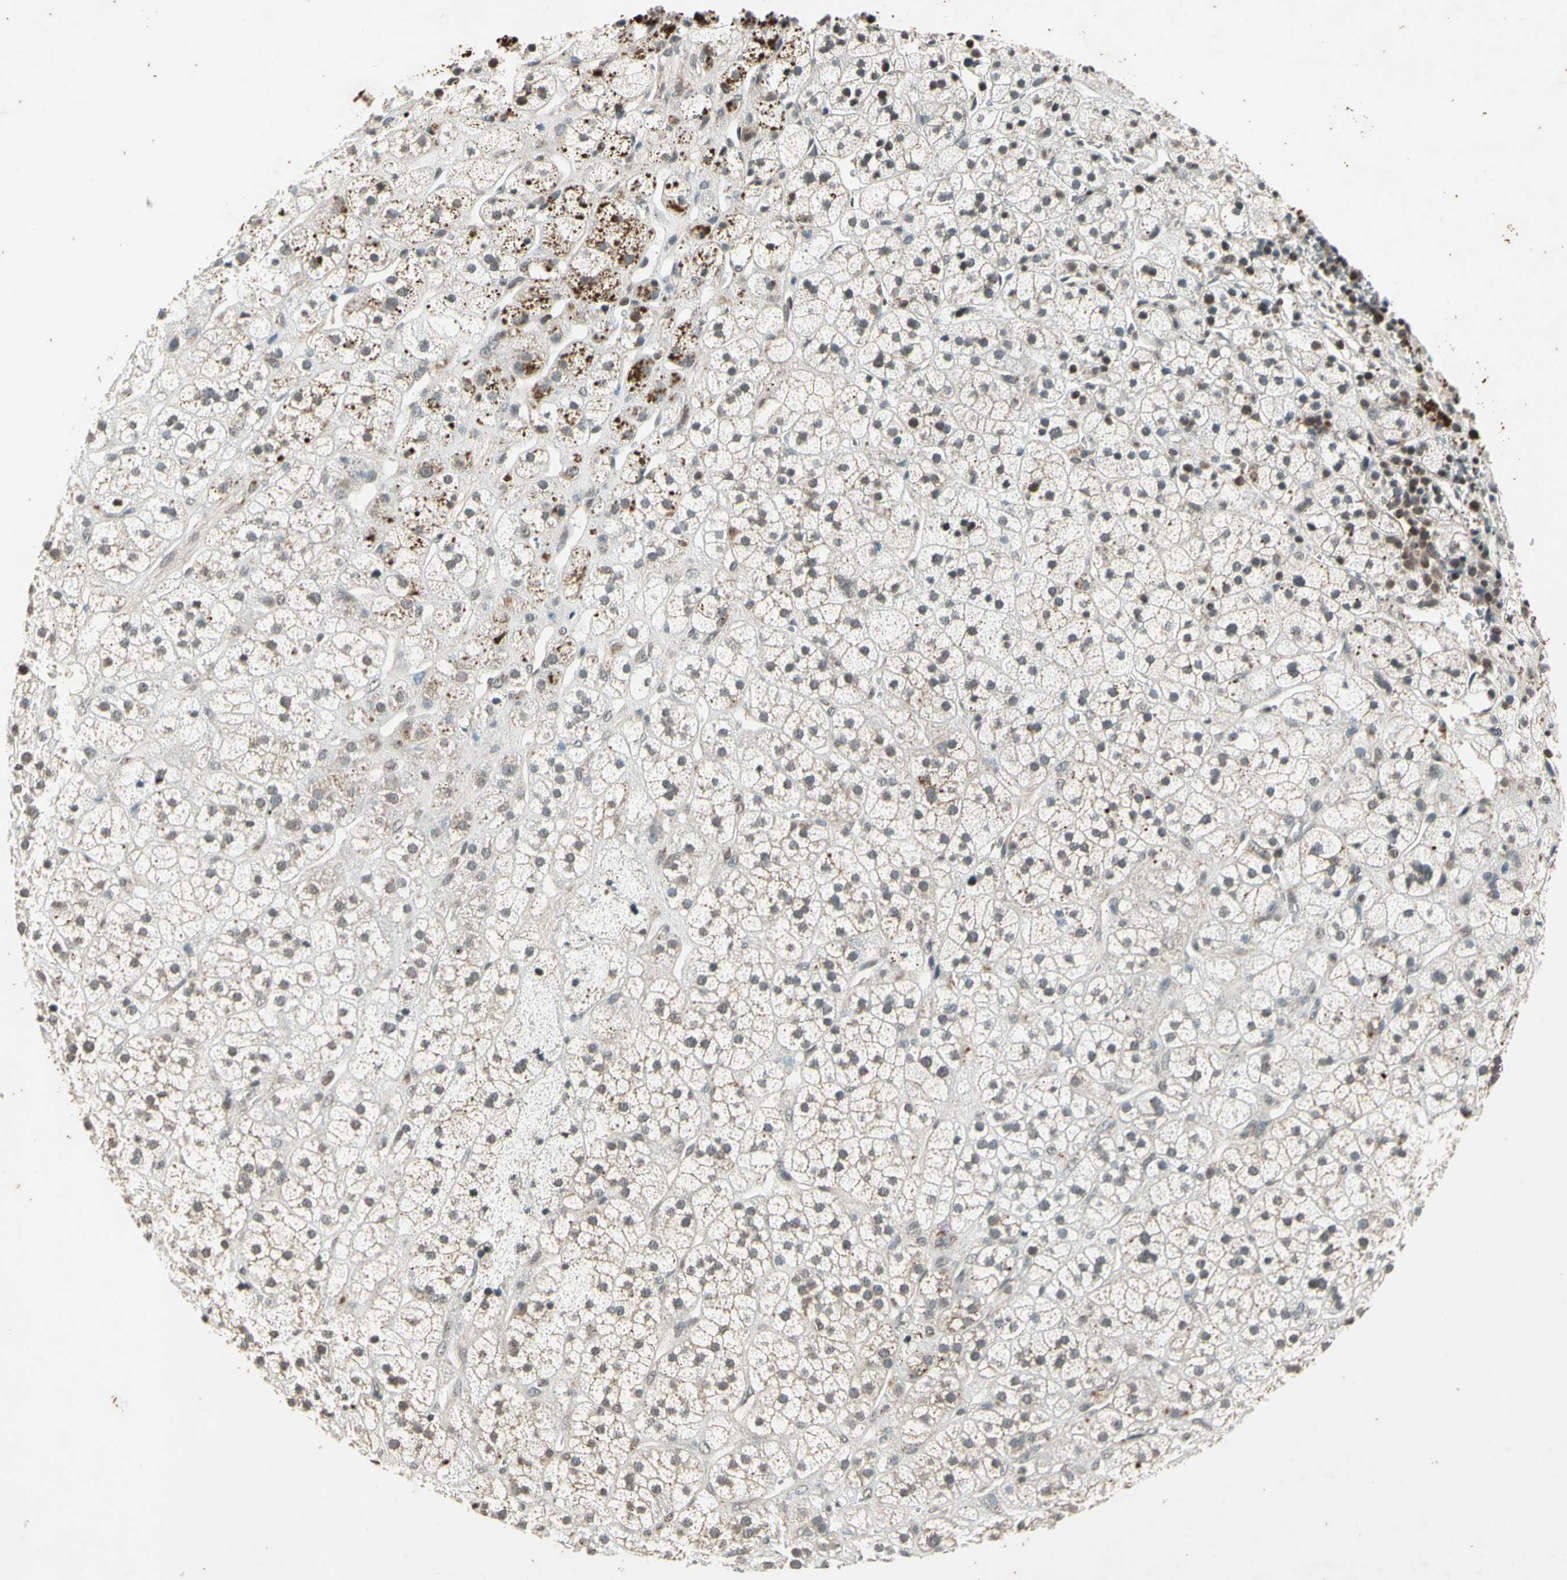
{"staining": {"intensity": "moderate", "quantity": "25%-75%", "location": "cytoplasmic/membranous"}, "tissue": "adrenal gland", "cell_type": "Glandular cells", "image_type": "normal", "snomed": [{"axis": "morphology", "description": "Normal tissue, NOS"}, {"axis": "topography", "description": "Adrenal gland"}], "caption": "Moderate cytoplasmic/membranous protein expression is appreciated in approximately 25%-75% of glandular cells in adrenal gland. (brown staining indicates protein expression, while blue staining denotes nuclei).", "gene": "EFNB2", "patient": {"sex": "male", "age": 56}}